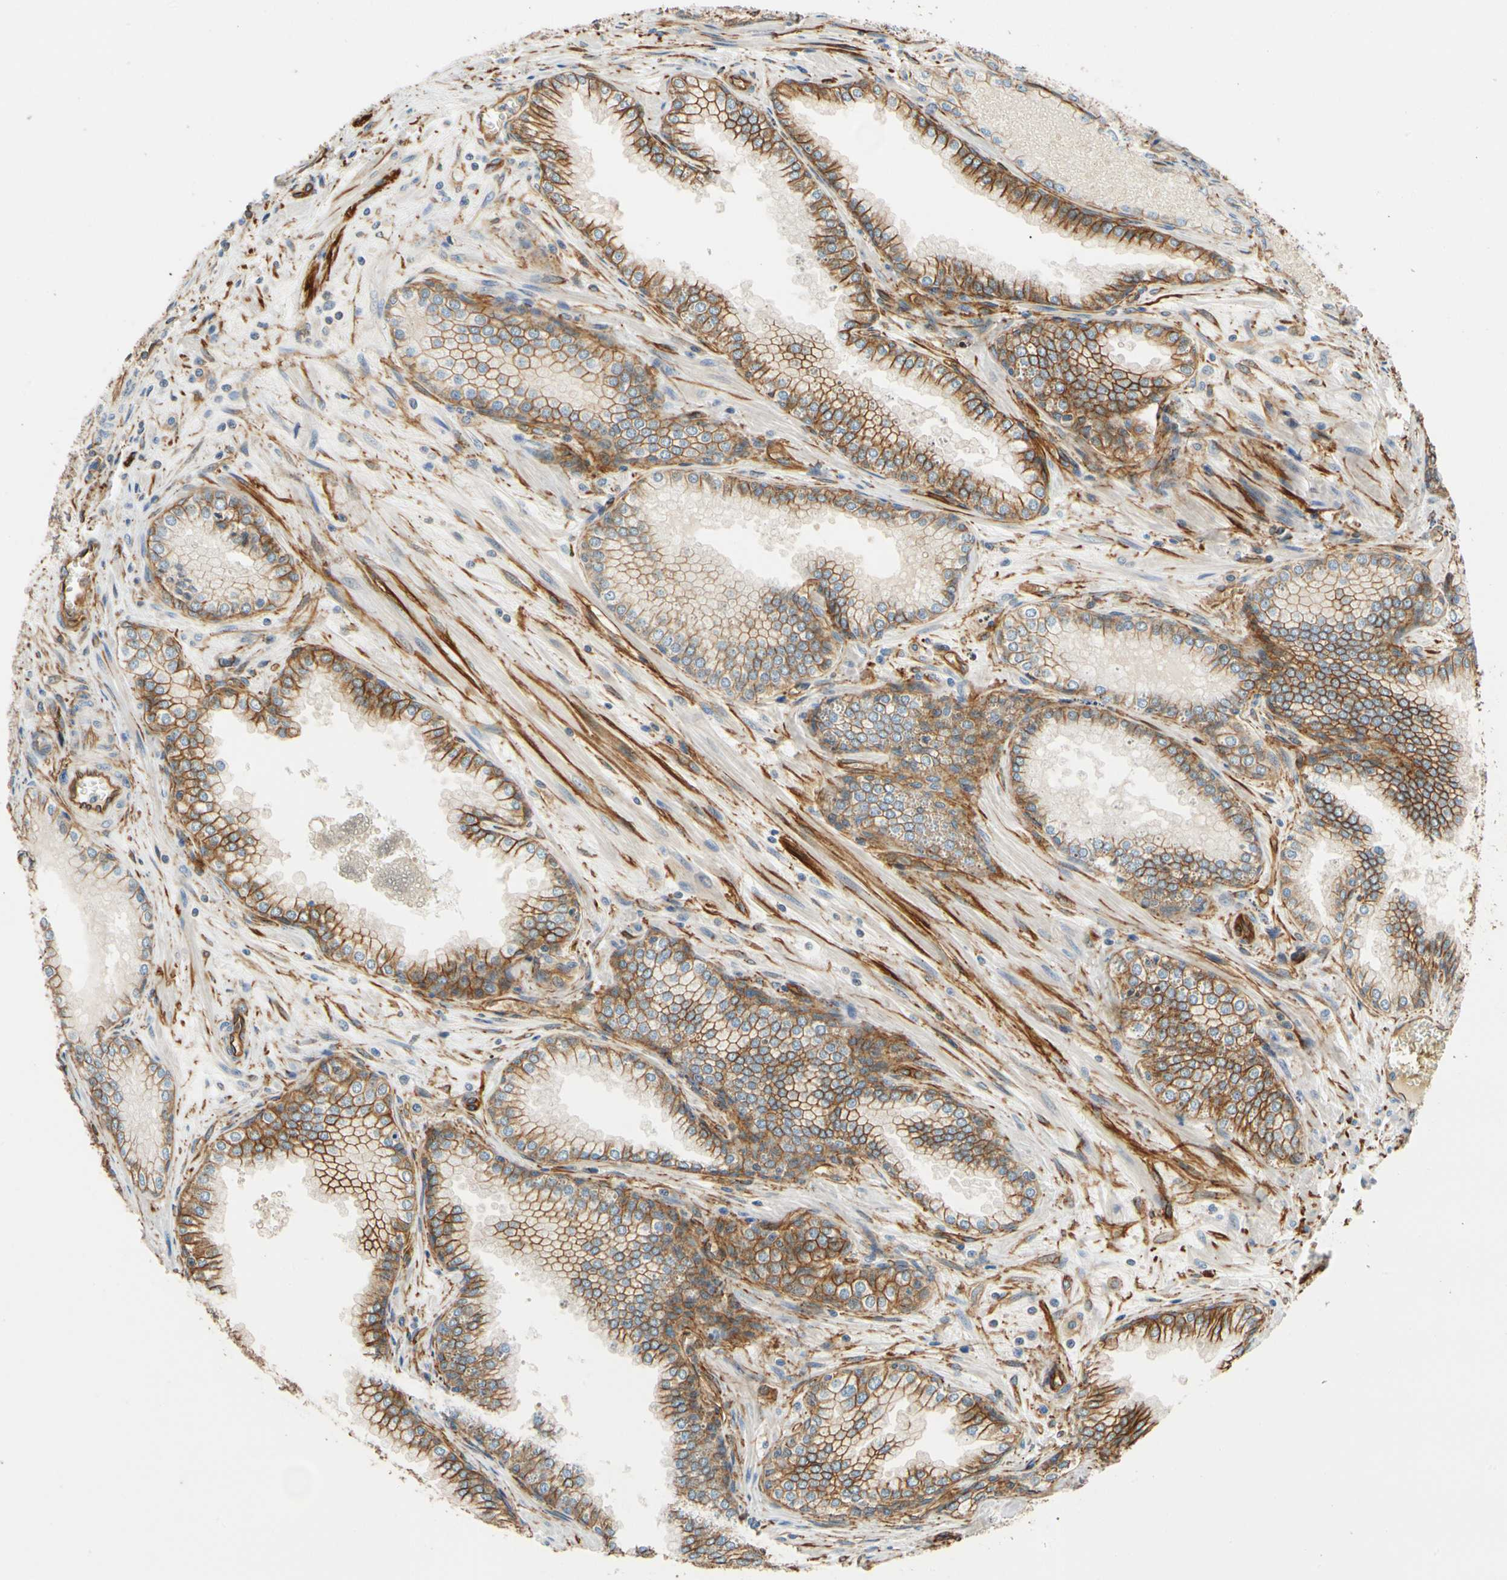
{"staining": {"intensity": "moderate", "quantity": "25%-75%", "location": "cytoplasmic/membranous"}, "tissue": "prostate cancer", "cell_type": "Tumor cells", "image_type": "cancer", "snomed": [{"axis": "morphology", "description": "Adenocarcinoma, Low grade"}, {"axis": "topography", "description": "Prostate"}], "caption": "Immunohistochemical staining of prostate adenocarcinoma (low-grade) reveals moderate cytoplasmic/membranous protein staining in approximately 25%-75% of tumor cells.", "gene": "SPTAN1", "patient": {"sex": "male", "age": 60}}